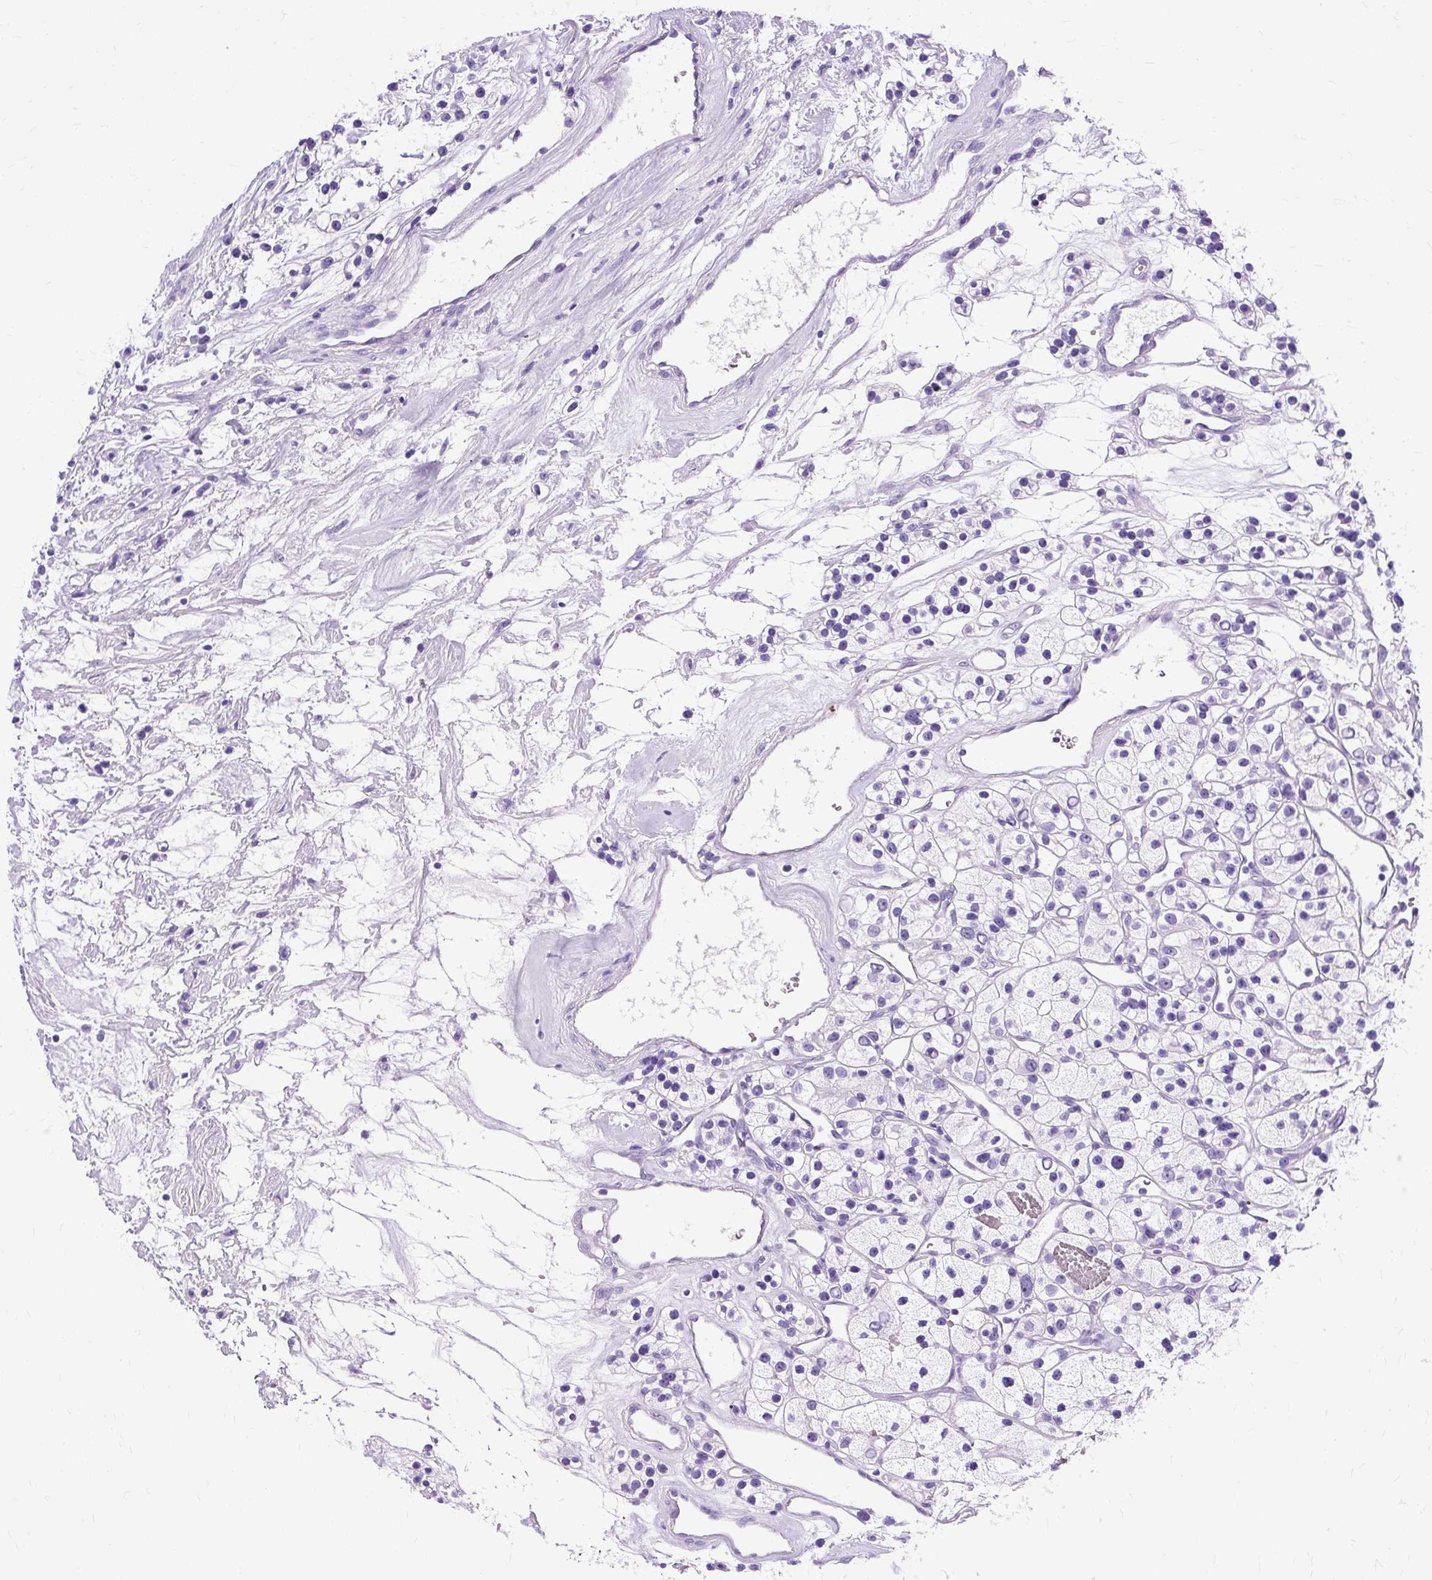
{"staining": {"intensity": "negative", "quantity": "none", "location": "none"}, "tissue": "renal cancer", "cell_type": "Tumor cells", "image_type": "cancer", "snomed": [{"axis": "morphology", "description": "Adenocarcinoma, NOS"}, {"axis": "topography", "description": "Kidney"}], "caption": "IHC micrograph of renal cancer (adenocarcinoma) stained for a protein (brown), which shows no positivity in tumor cells. The staining was performed using DAB to visualize the protein expression in brown, while the nuclei were stained in blue with hematoxylin (Magnification: 20x).", "gene": "SLC8A2", "patient": {"sex": "female", "age": 57}}